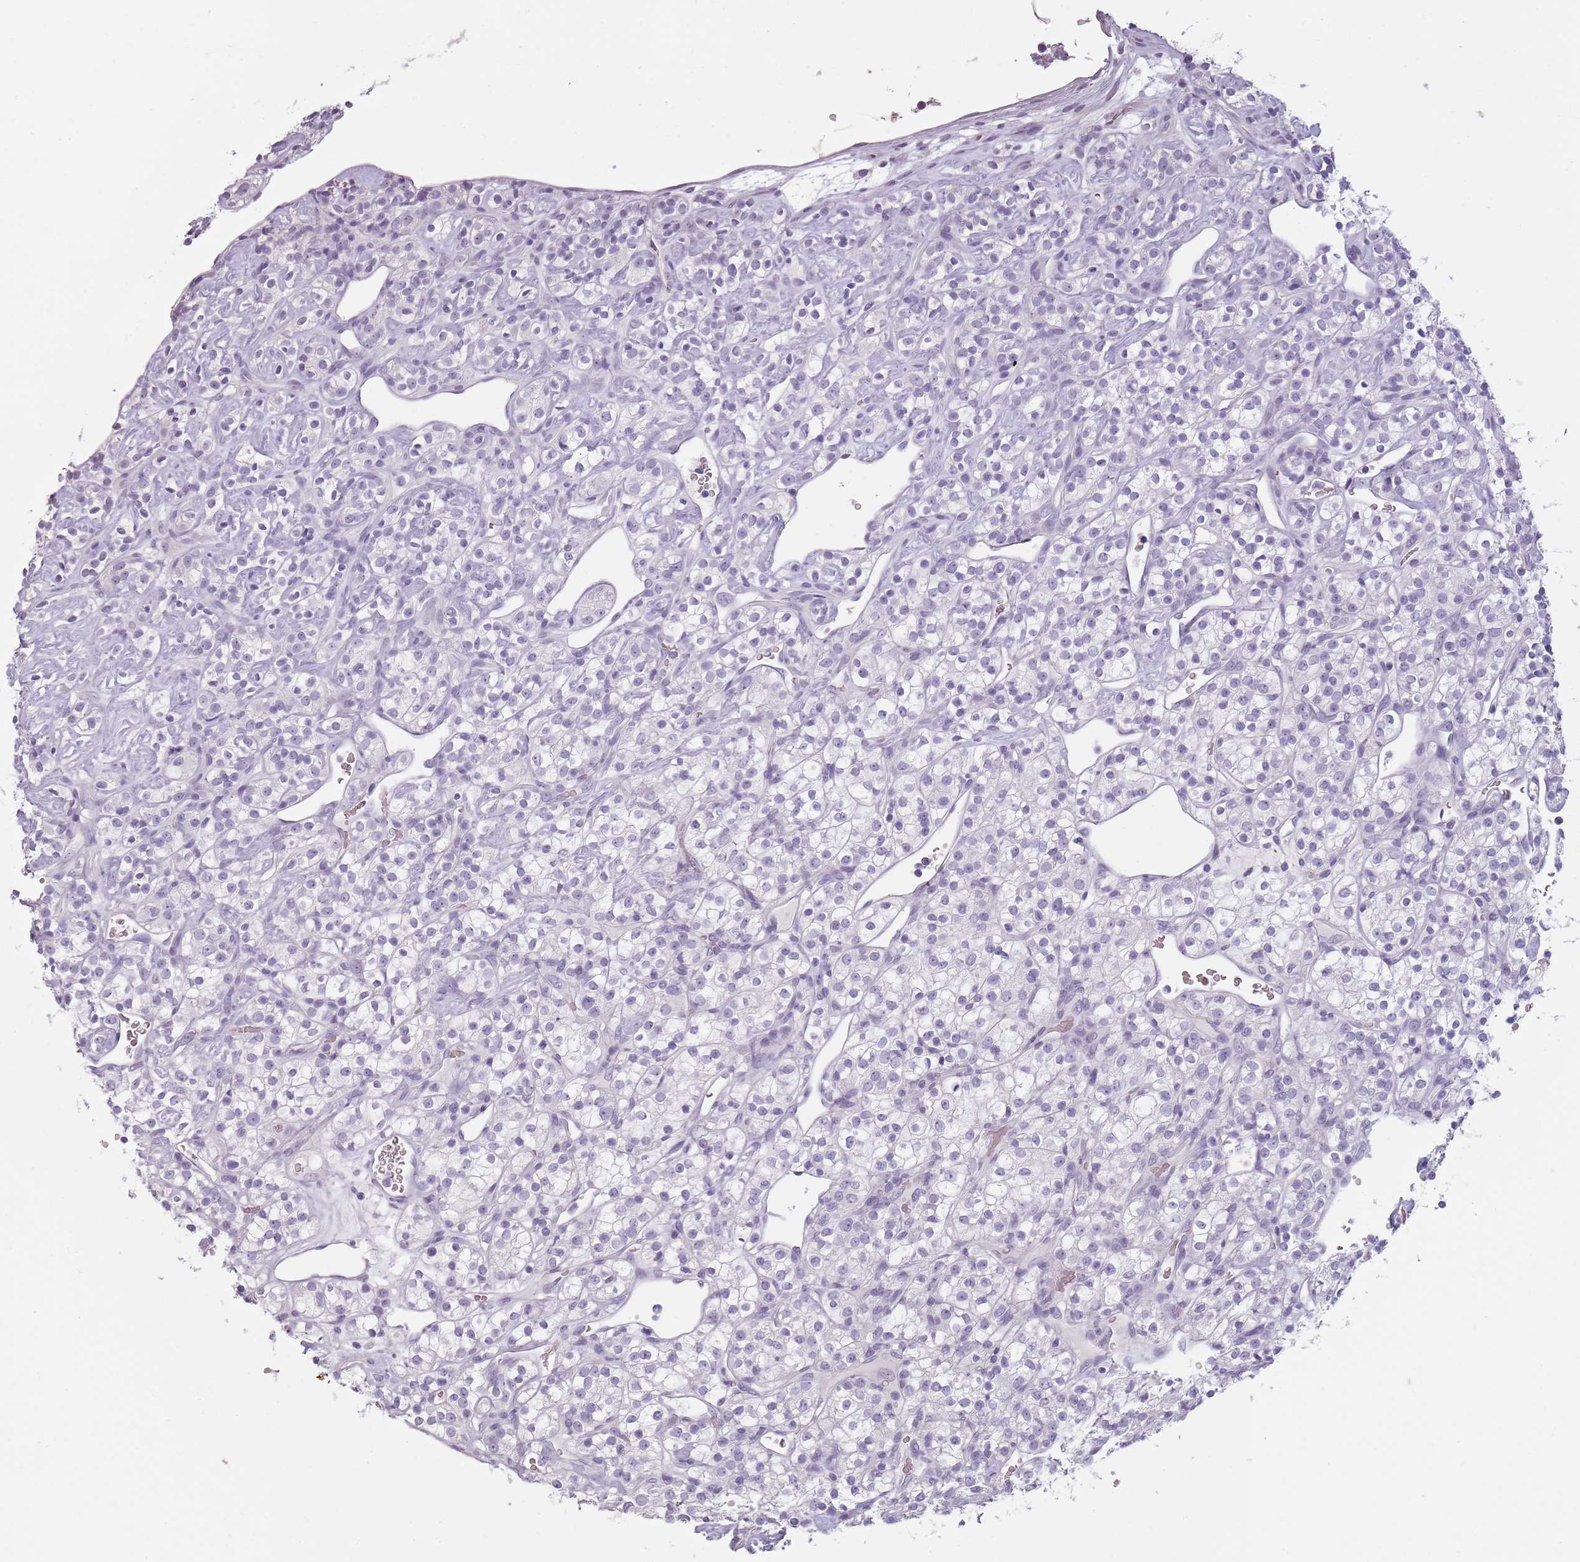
{"staining": {"intensity": "negative", "quantity": "none", "location": "none"}, "tissue": "renal cancer", "cell_type": "Tumor cells", "image_type": "cancer", "snomed": [{"axis": "morphology", "description": "Adenocarcinoma, NOS"}, {"axis": "topography", "description": "Kidney"}], "caption": "Renal cancer (adenocarcinoma) was stained to show a protein in brown. There is no significant expression in tumor cells.", "gene": "PIEZO1", "patient": {"sex": "male", "age": 77}}